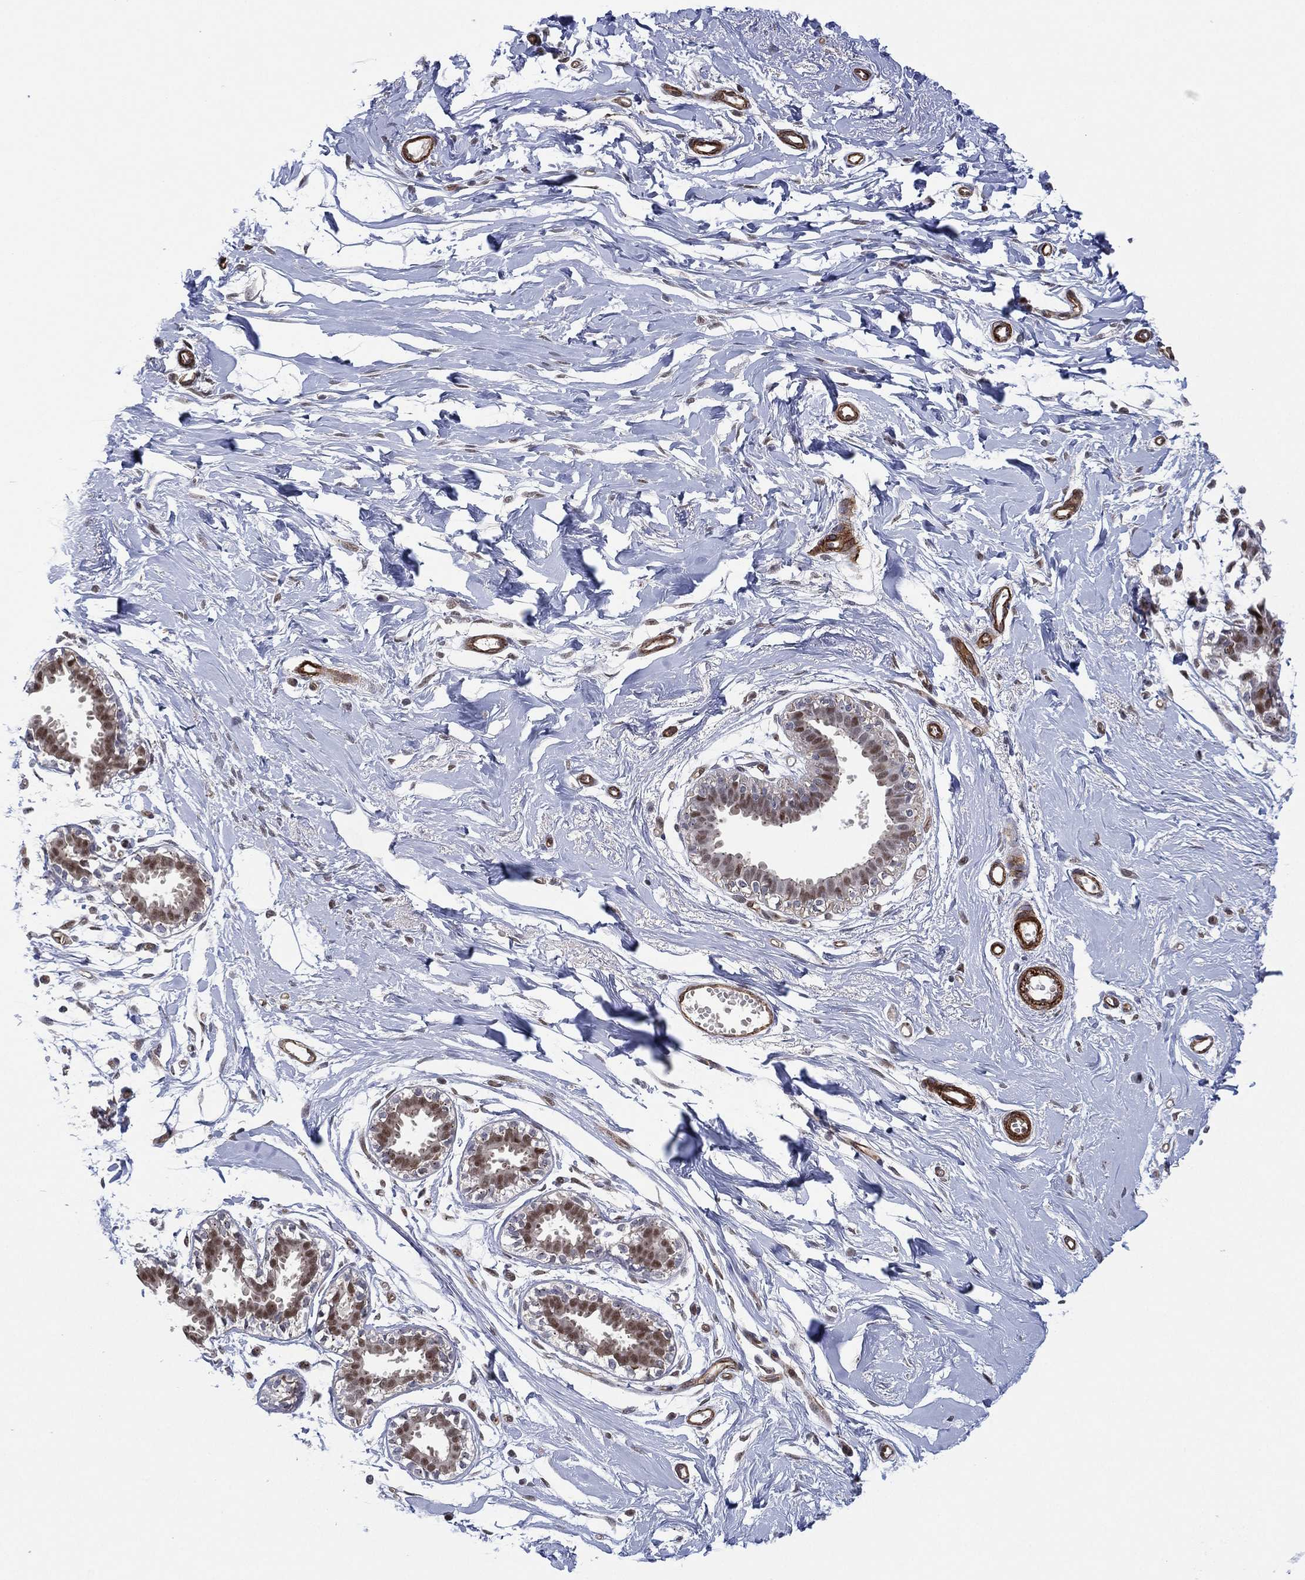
{"staining": {"intensity": "moderate", "quantity": "<25%", "location": "nuclear"}, "tissue": "breast", "cell_type": "Glandular cells", "image_type": "normal", "snomed": [{"axis": "morphology", "description": "Normal tissue, NOS"}, {"axis": "topography", "description": "Breast"}], "caption": "This is an image of immunohistochemistry (IHC) staining of unremarkable breast, which shows moderate staining in the nuclear of glandular cells.", "gene": "GSE1", "patient": {"sex": "female", "age": 49}}